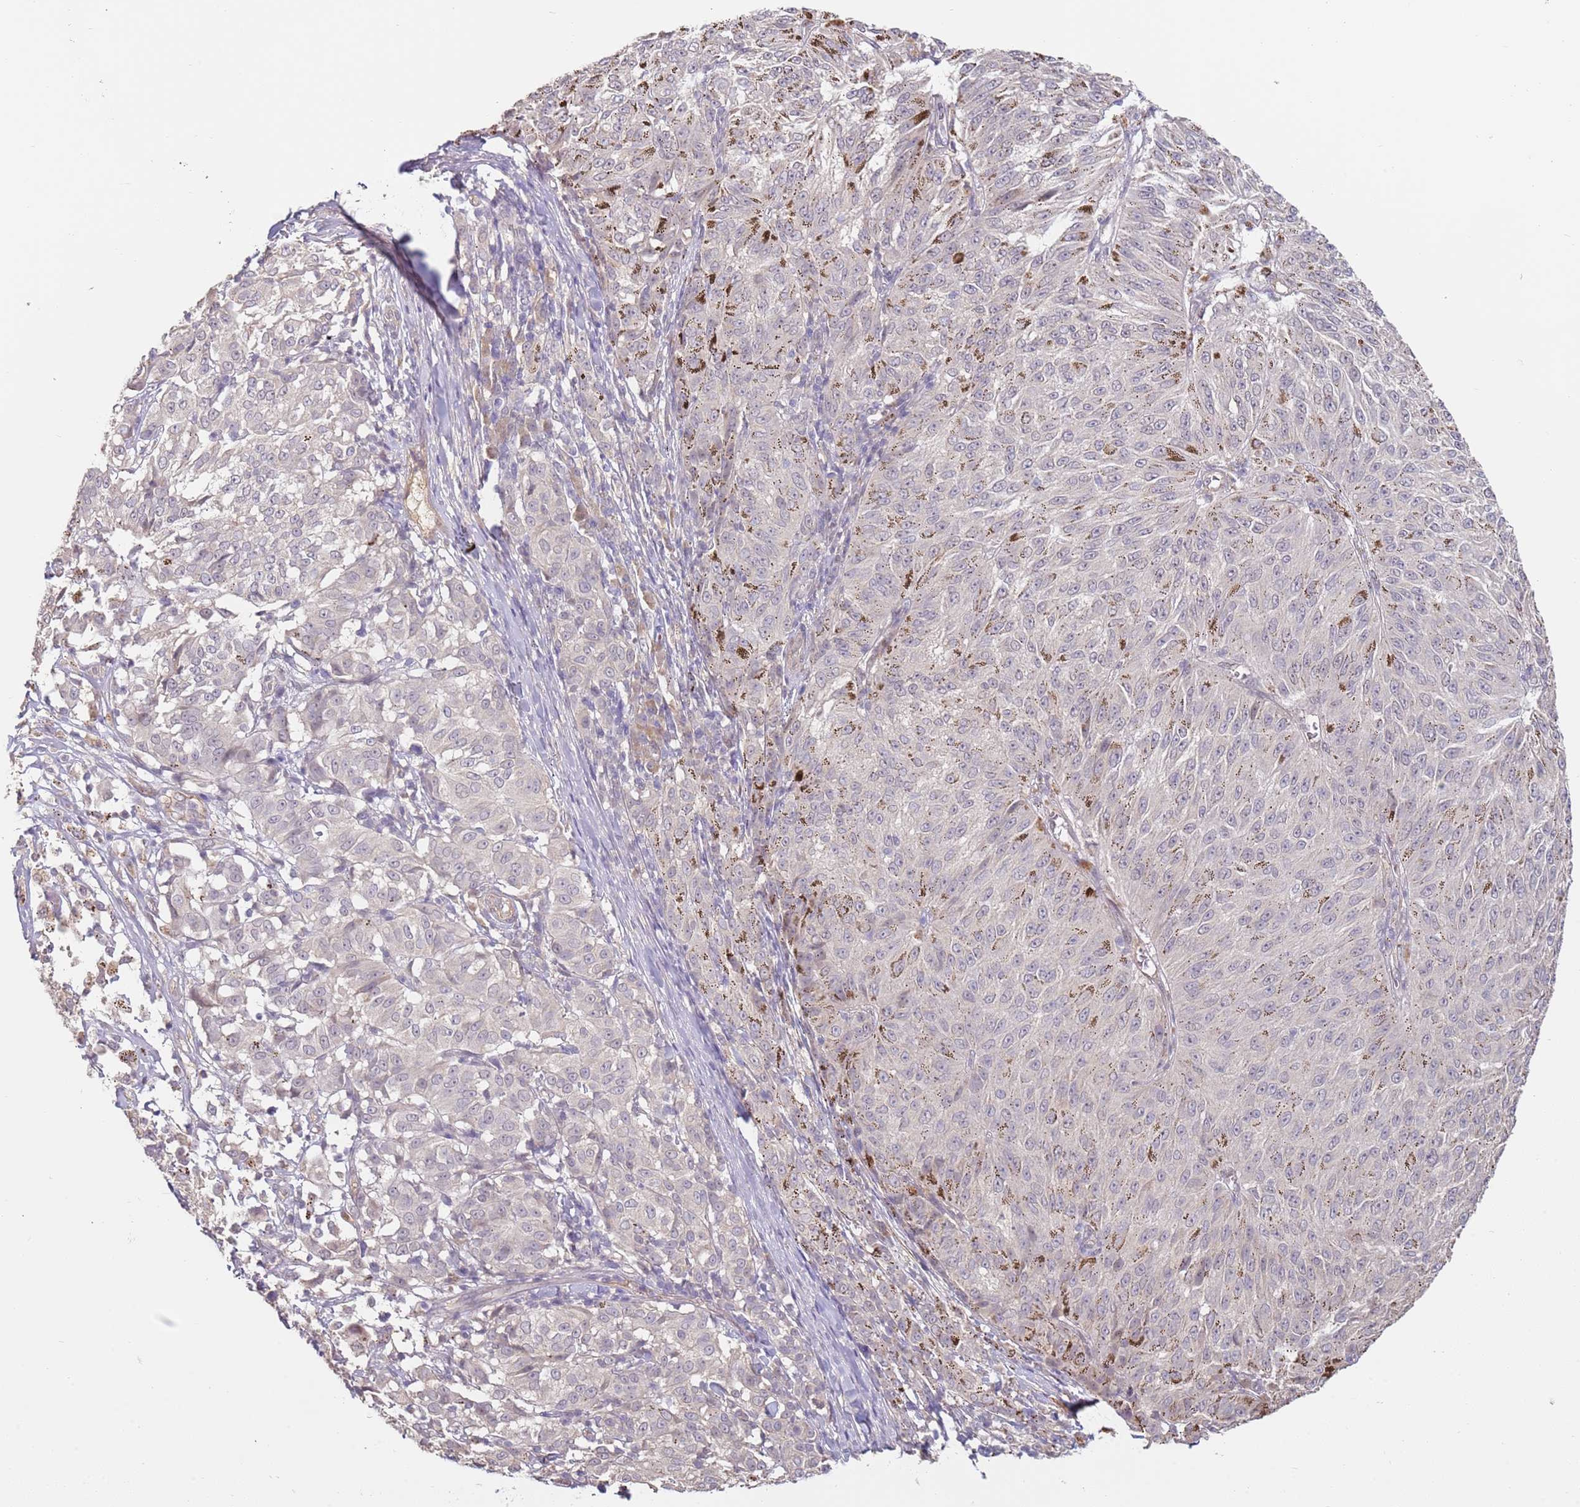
{"staining": {"intensity": "negative", "quantity": "none", "location": "none"}, "tissue": "melanoma", "cell_type": "Tumor cells", "image_type": "cancer", "snomed": [{"axis": "morphology", "description": "Malignant melanoma, NOS"}, {"axis": "topography", "description": "Skin"}], "caption": "Malignant melanoma was stained to show a protein in brown. There is no significant staining in tumor cells. The staining was performed using DAB to visualize the protein expression in brown, while the nuclei were stained in blue with hematoxylin (Magnification: 20x).", "gene": "WDR93", "patient": {"sex": "female", "age": 72}}